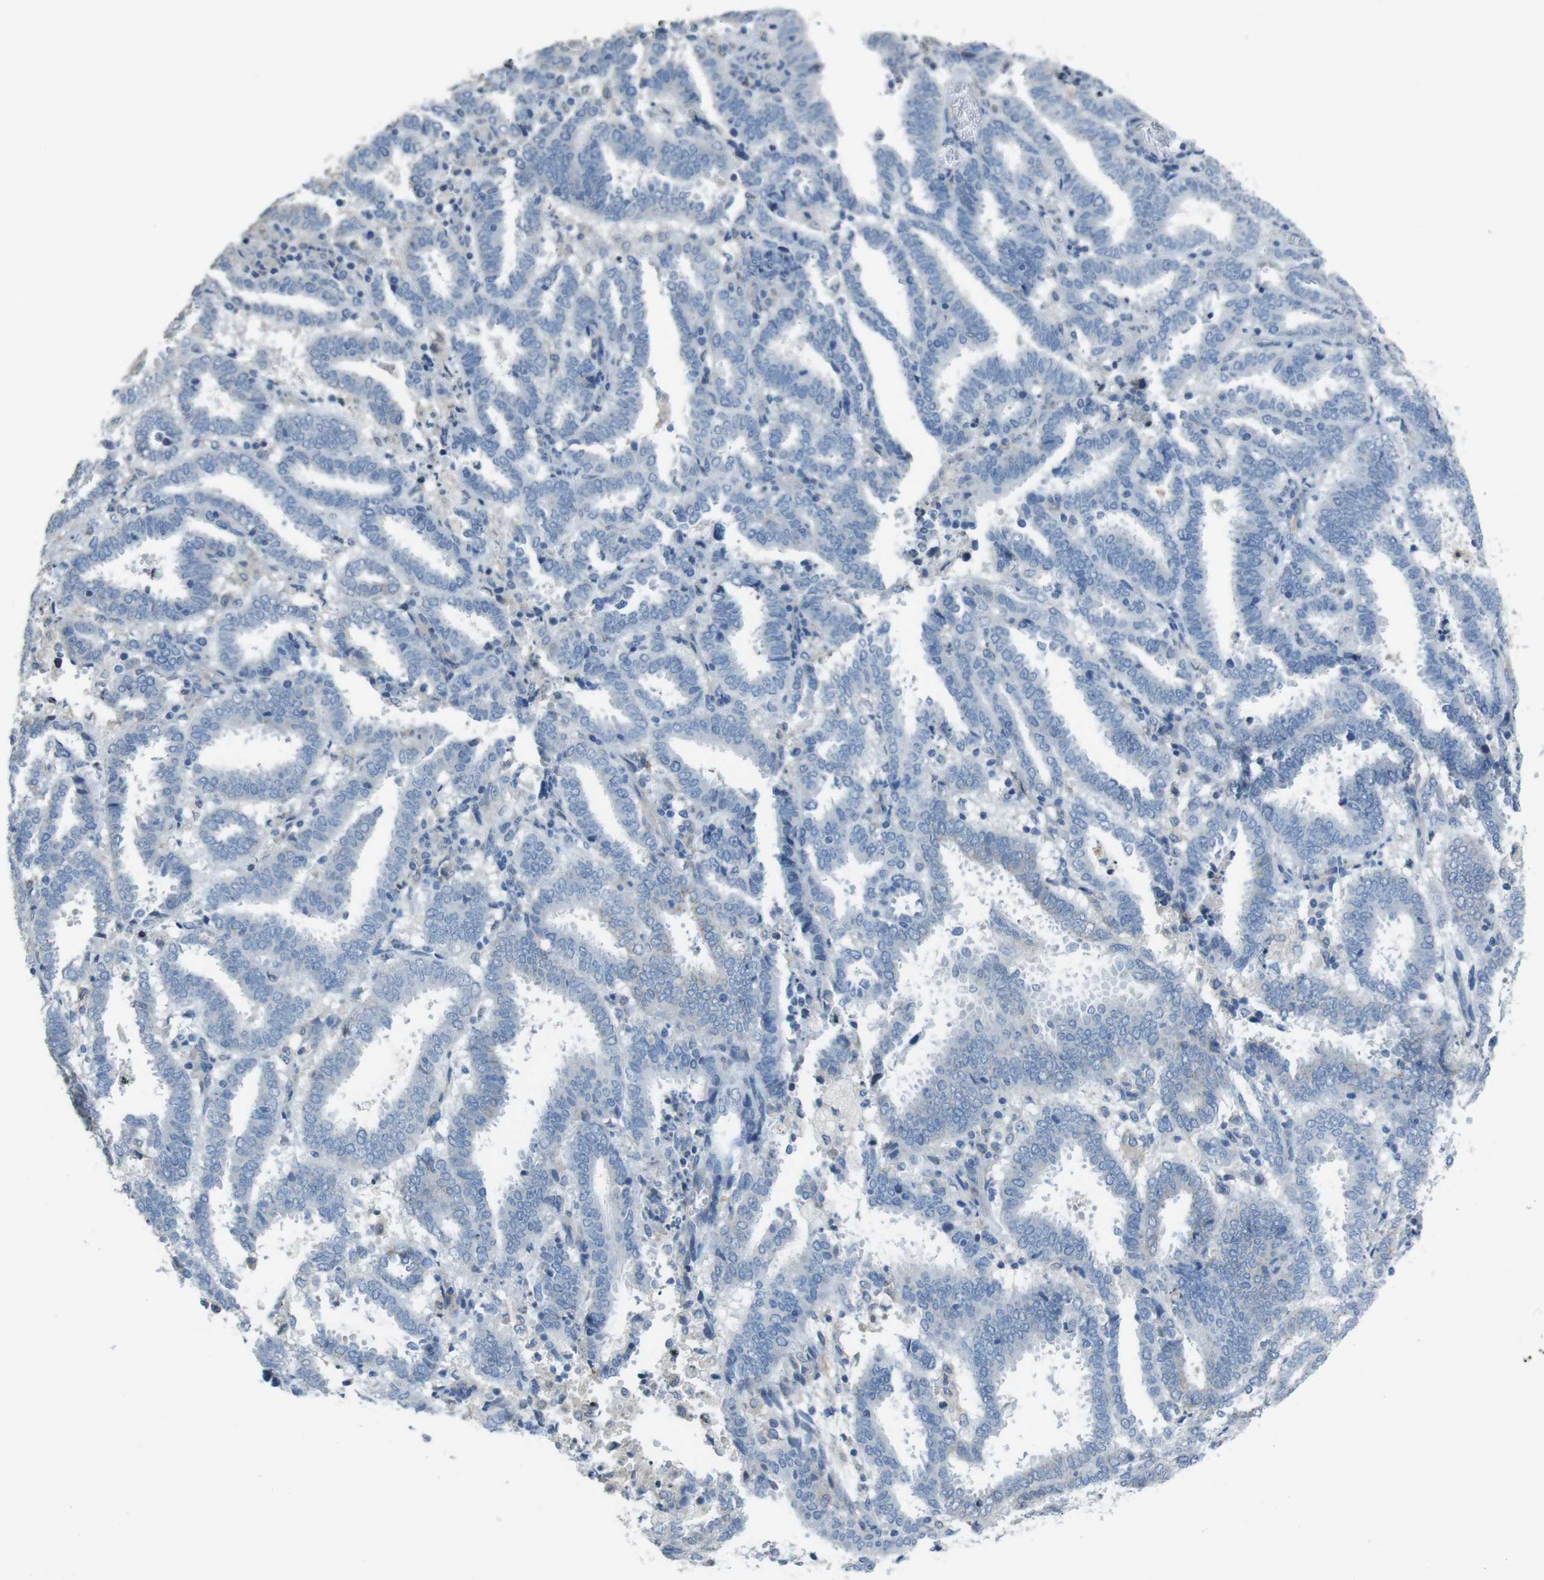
{"staining": {"intensity": "negative", "quantity": "none", "location": "none"}, "tissue": "endometrial cancer", "cell_type": "Tumor cells", "image_type": "cancer", "snomed": [{"axis": "morphology", "description": "Adenocarcinoma, NOS"}, {"axis": "topography", "description": "Uterus"}], "caption": "Tumor cells show no significant protein staining in endometrial cancer (adenocarcinoma).", "gene": "PCDH10", "patient": {"sex": "female", "age": 83}}